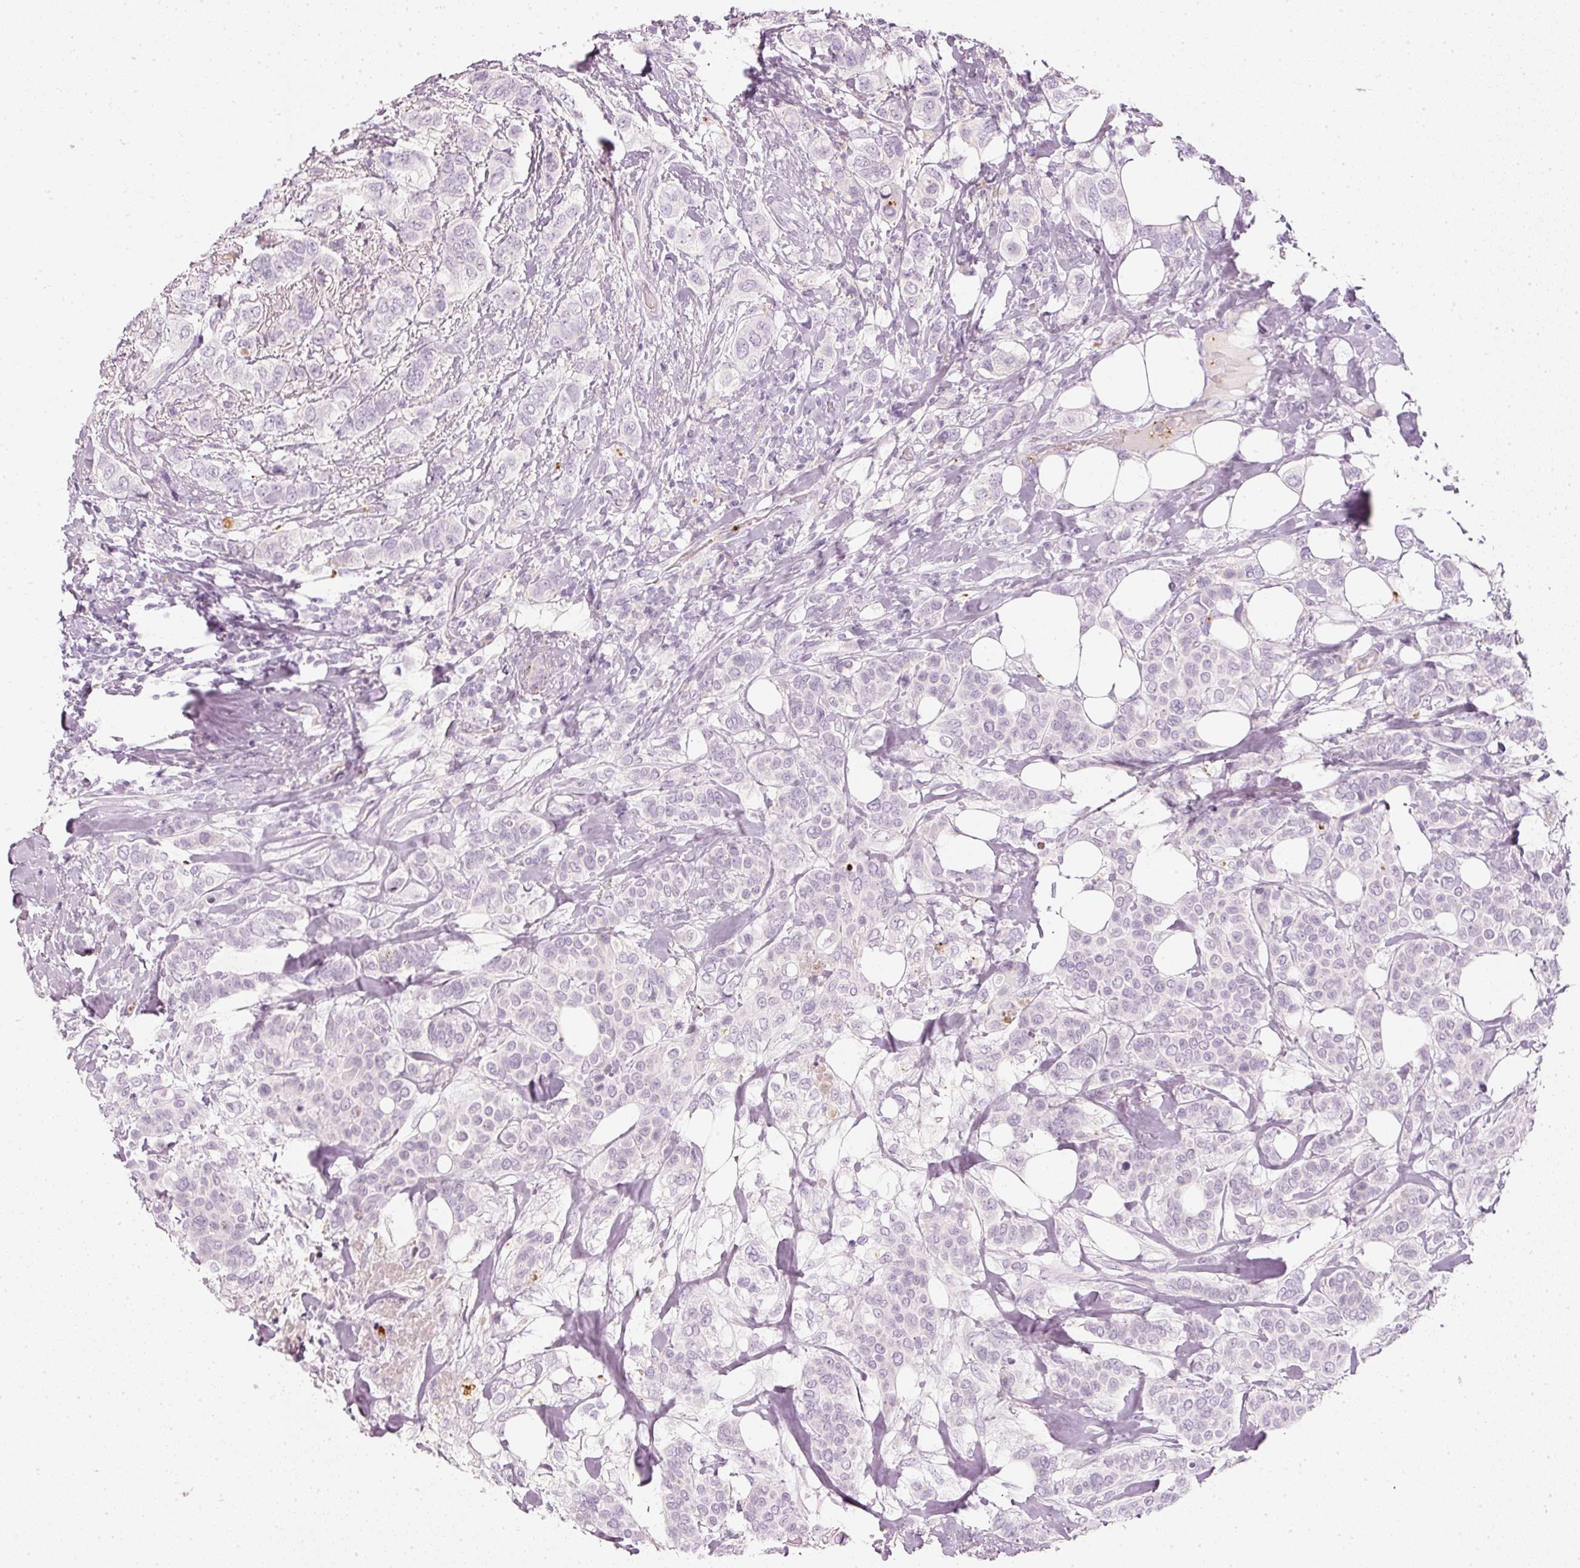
{"staining": {"intensity": "negative", "quantity": "none", "location": "none"}, "tissue": "breast cancer", "cell_type": "Tumor cells", "image_type": "cancer", "snomed": [{"axis": "morphology", "description": "Lobular carcinoma"}, {"axis": "topography", "description": "Breast"}], "caption": "IHC image of breast cancer stained for a protein (brown), which exhibits no staining in tumor cells.", "gene": "LECT2", "patient": {"sex": "female", "age": 51}}